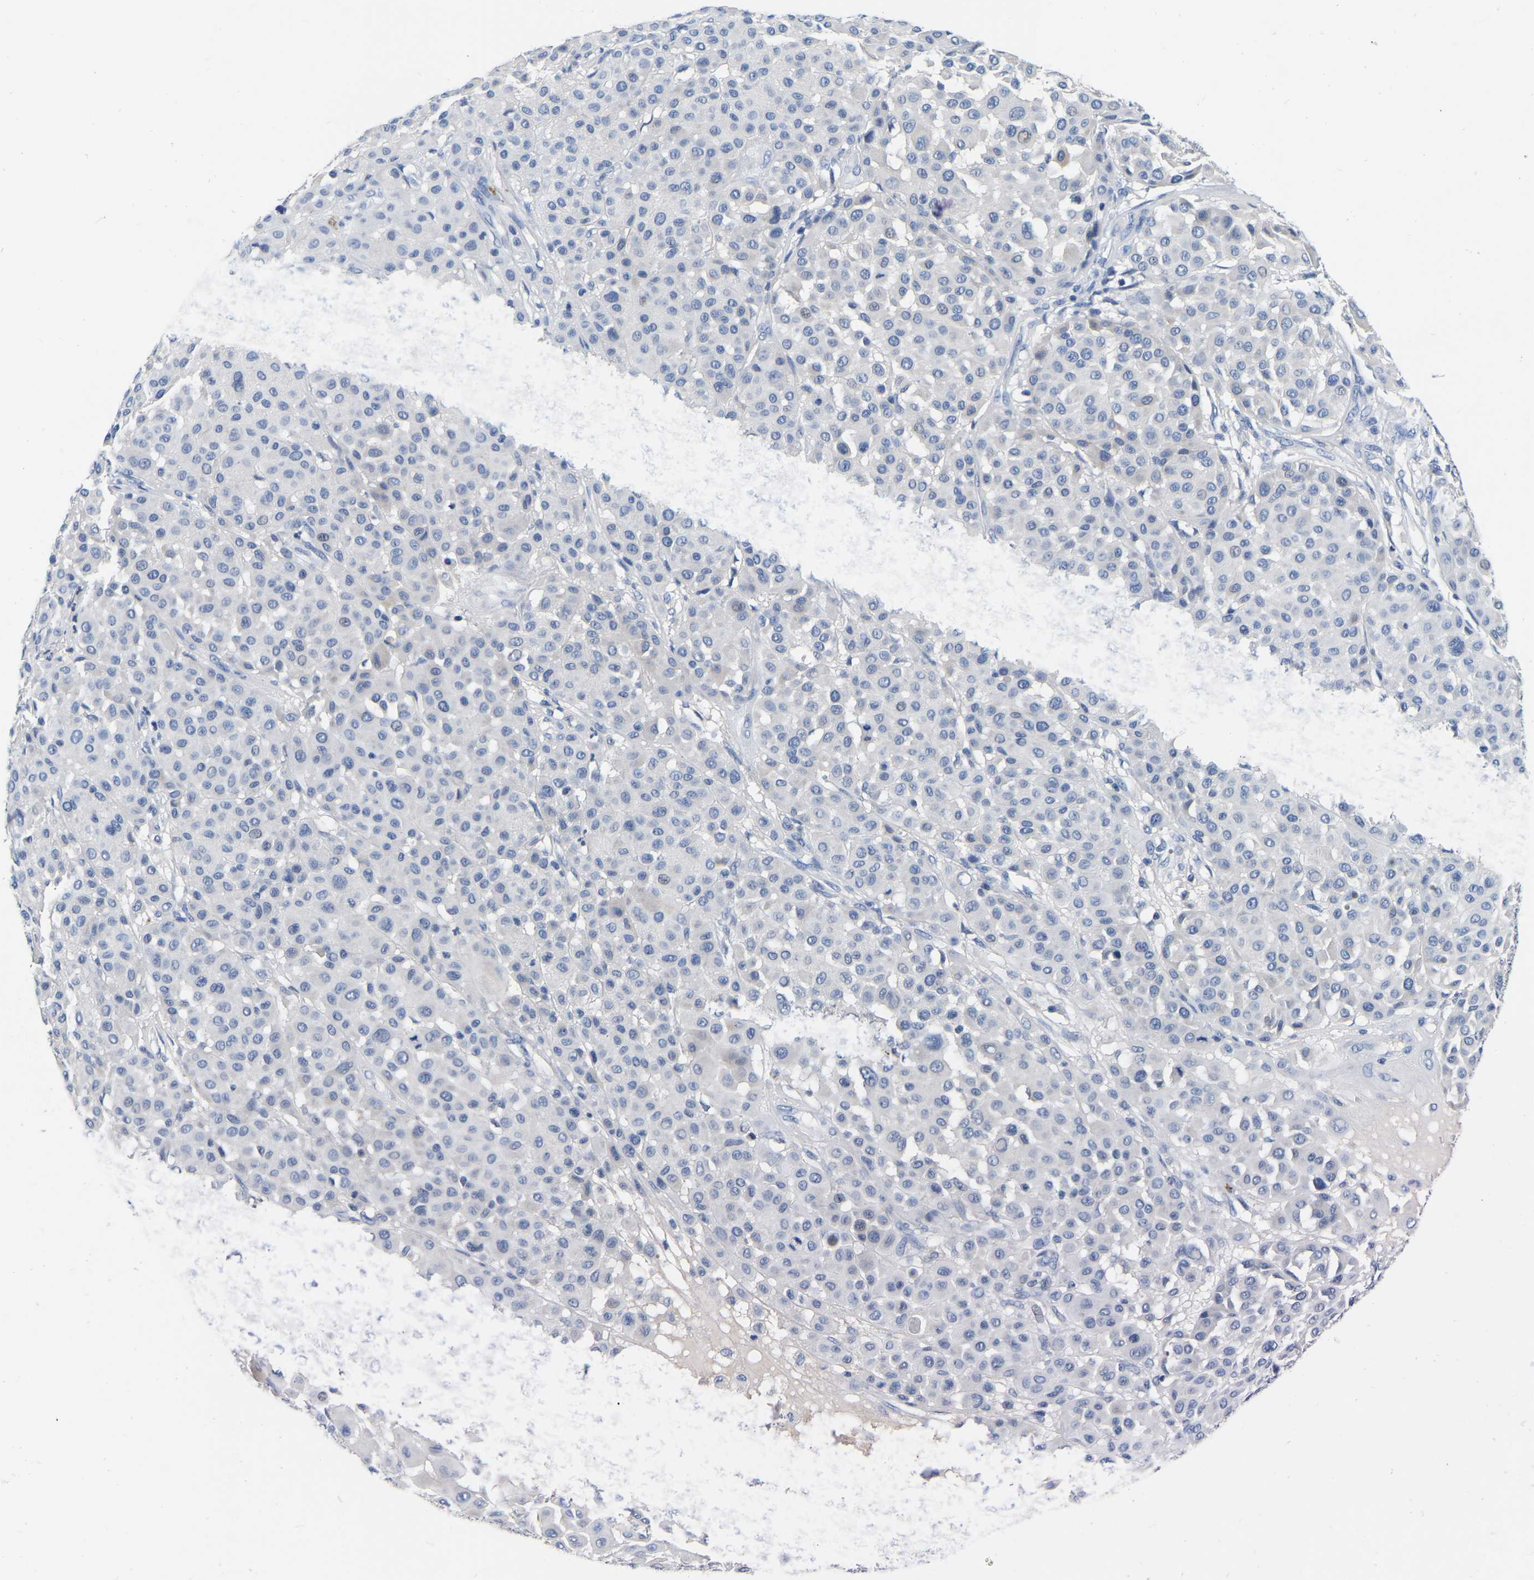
{"staining": {"intensity": "negative", "quantity": "none", "location": "none"}, "tissue": "melanoma", "cell_type": "Tumor cells", "image_type": "cancer", "snomed": [{"axis": "morphology", "description": "Malignant melanoma, Metastatic site"}, {"axis": "topography", "description": "Soft tissue"}], "caption": "A high-resolution histopathology image shows immunohistochemistry (IHC) staining of malignant melanoma (metastatic site), which exhibits no significant expression in tumor cells.", "gene": "RAB27B", "patient": {"sex": "male", "age": 41}}